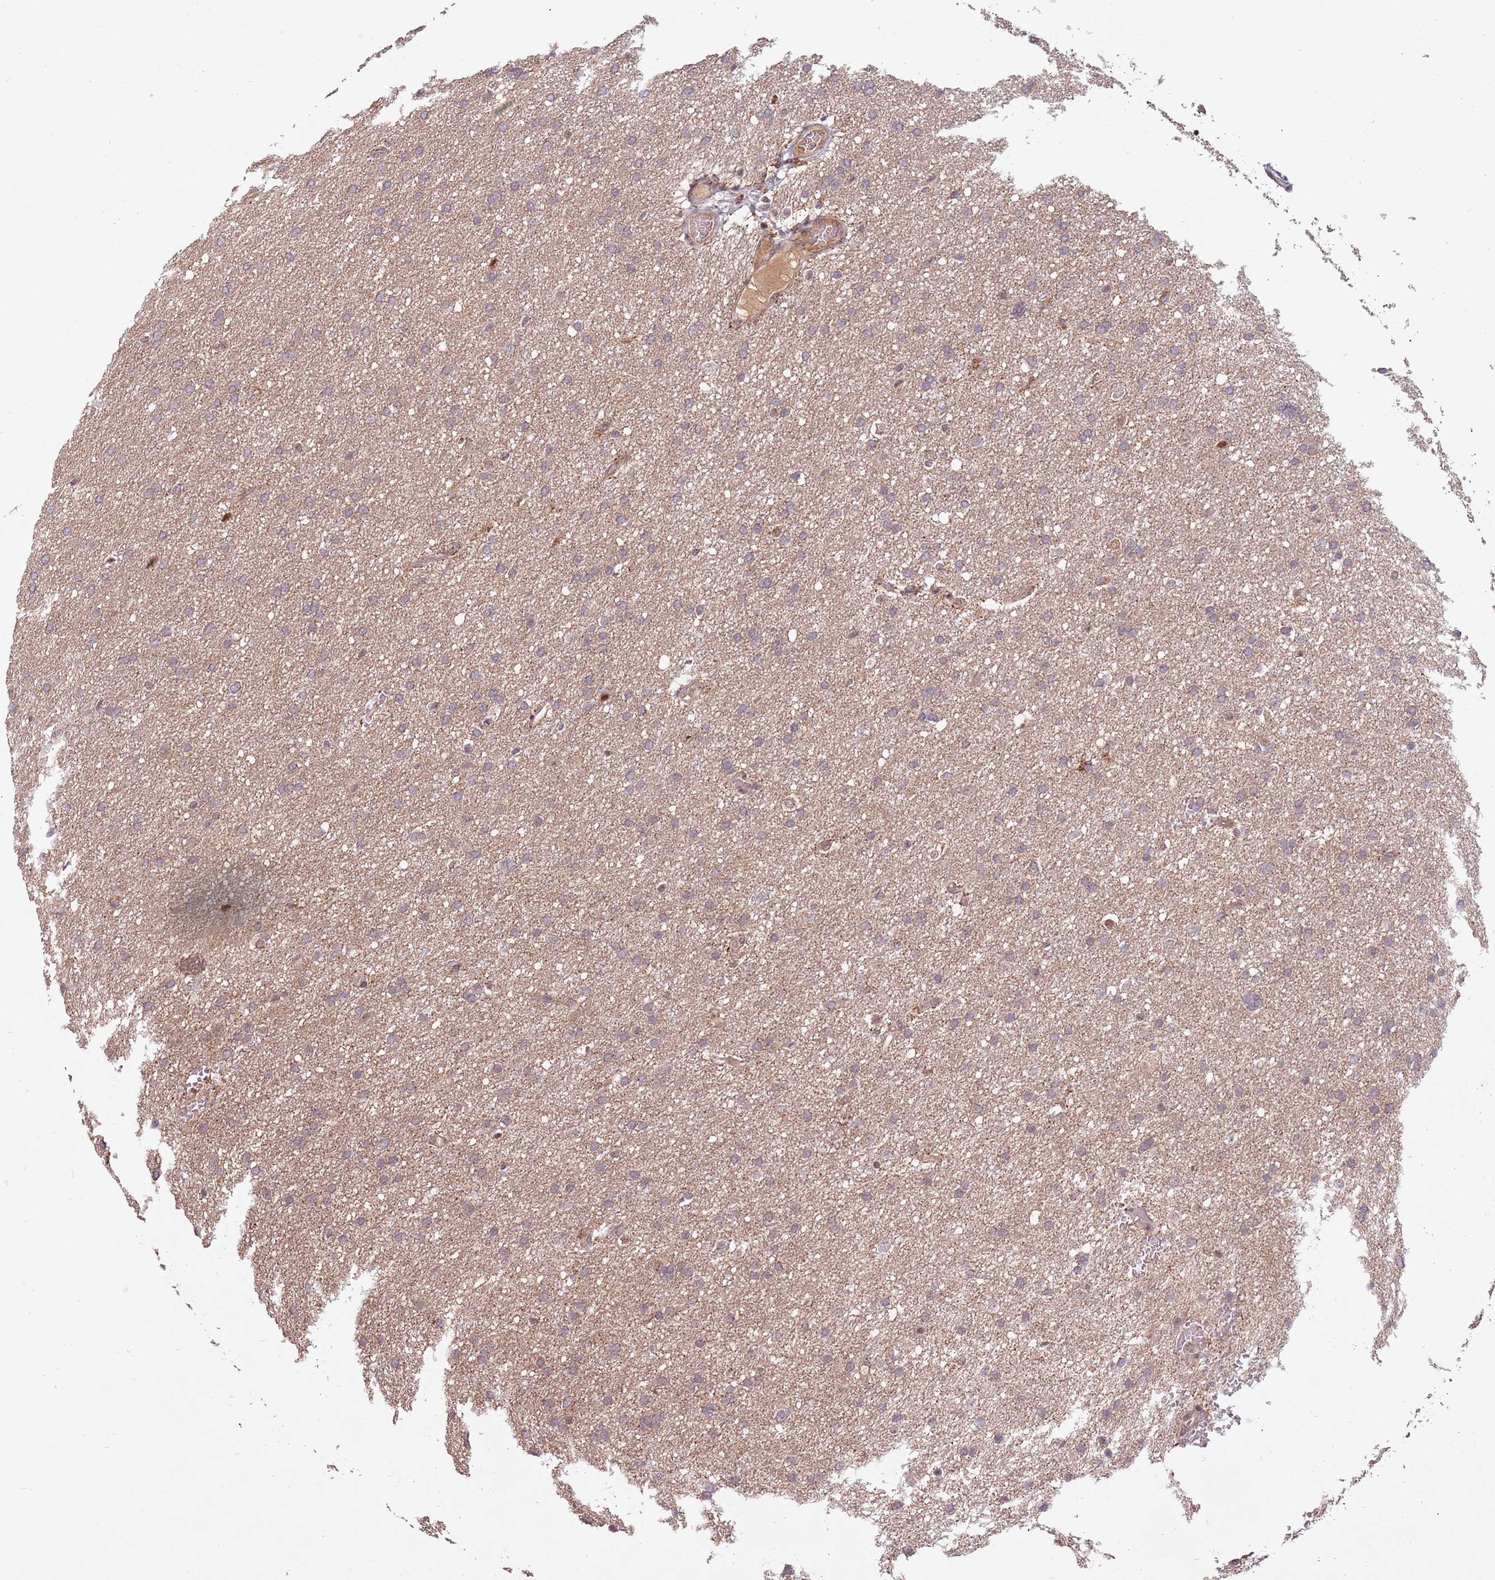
{"staining": {"intensity": "weak", "quantity": ">75%", "location": "cytoplasmic/membranous"}, "tissue": "glioma", "cell_type": "Tumor cells", "image_type": "cancer", "snomed": [{"axis": "morphology", "description": "Glioma, malignant, High grade"}, {"axis": "topography", "description": "Cerebral cortex"}], "caption": "Tumor cells reveal low levels of weak cytoplasmic/membranous expression in approximately >75% of cells in human malignant glioma (high-grade).", "gene": "SUDS3", "patient": {"sex": "female", "age": 36}}